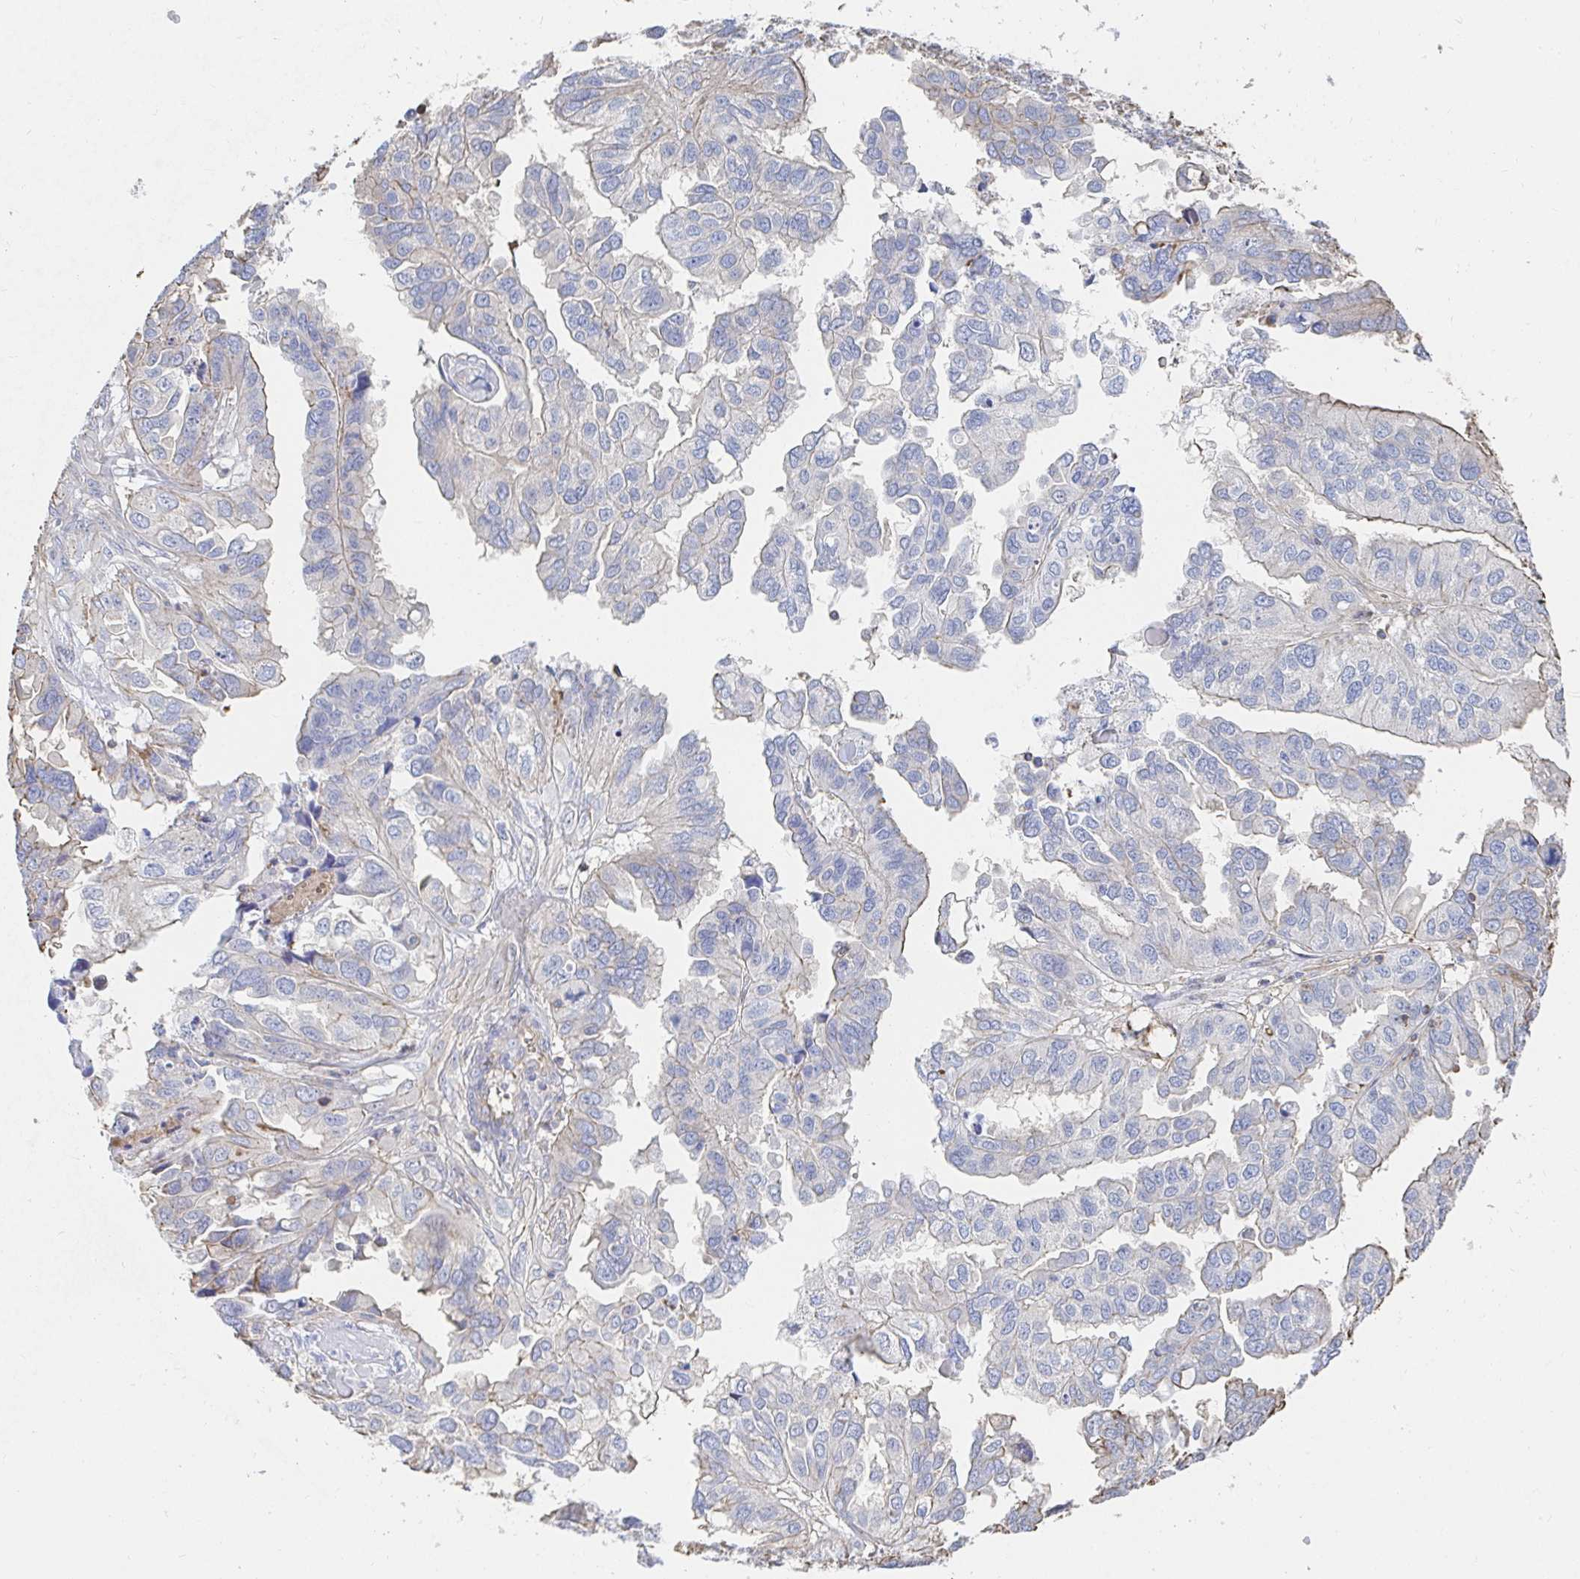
{"staining": {"intensity": "weak", "quantity": "<25%", "location": "cytoplasmic/membranous"}, "tissue": "ovarian cancer", "cell_type": "Tumor cells", "image_type": "cancer", "snomed": [{"axis": "morphology", "description": "Cystadenocarcinoma, serous, NOS"}, {"axis": "topography", "description": "Ovary"}], "caption": "Immunohistochemistry (IHC) histopathology image of human serous cystadenocarcinoma (ovarian) stained for a protein (brown), which shows no expression in tumor cells. (DAB (3,3'-diaminobenzidine) immunohistochemistry (IHC) visualized using brightfield microscopy, high magnification).", "gene": "PTPN14", "patient": {"sex": "female", "age": 79}}